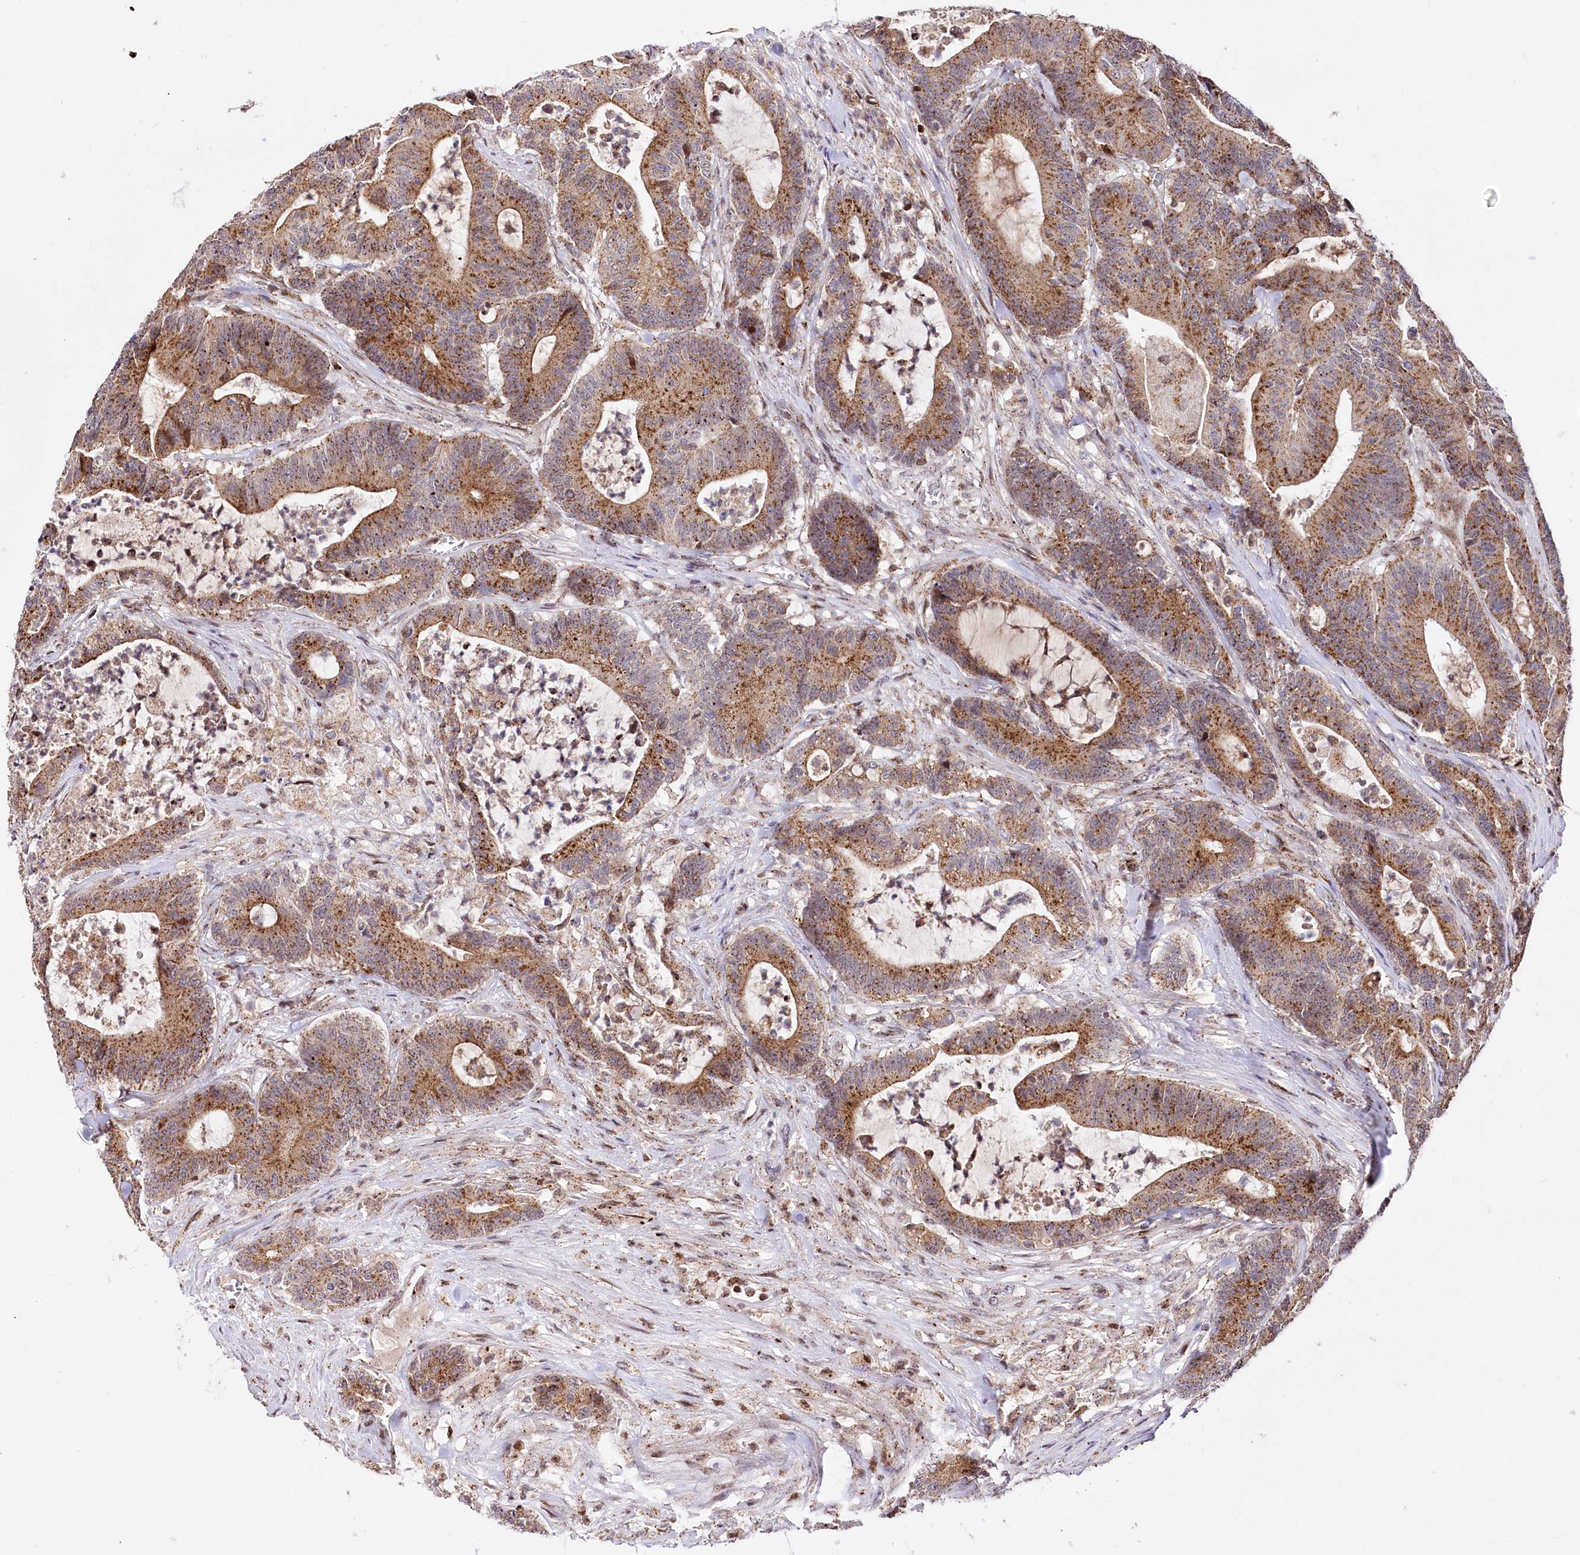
{"staining": {"intensity": "moderate", "quantity": ">75%", "location": "cytoplasmic/membranous"}, "tissue": "colorectal cancer", "cell_type": "Tumor cells", "image_type": "cancer", "snomed": [{"axis": "morphology", "description": "Adenocarcinoma, NOS"}, {"axis": "topography", "description": "Colon"}], "caption": "Colorectal cancer tissue exhibits moderate cytoplasmic/membranous positivity in approximately >75% of tumor cells Using DAB (brown) and hematoxylin (blue) stains, captured at high magnification using brightfield microscopy.", "gene": "ZFYVE27", "patient": {"sex": "female", "age": 84}}